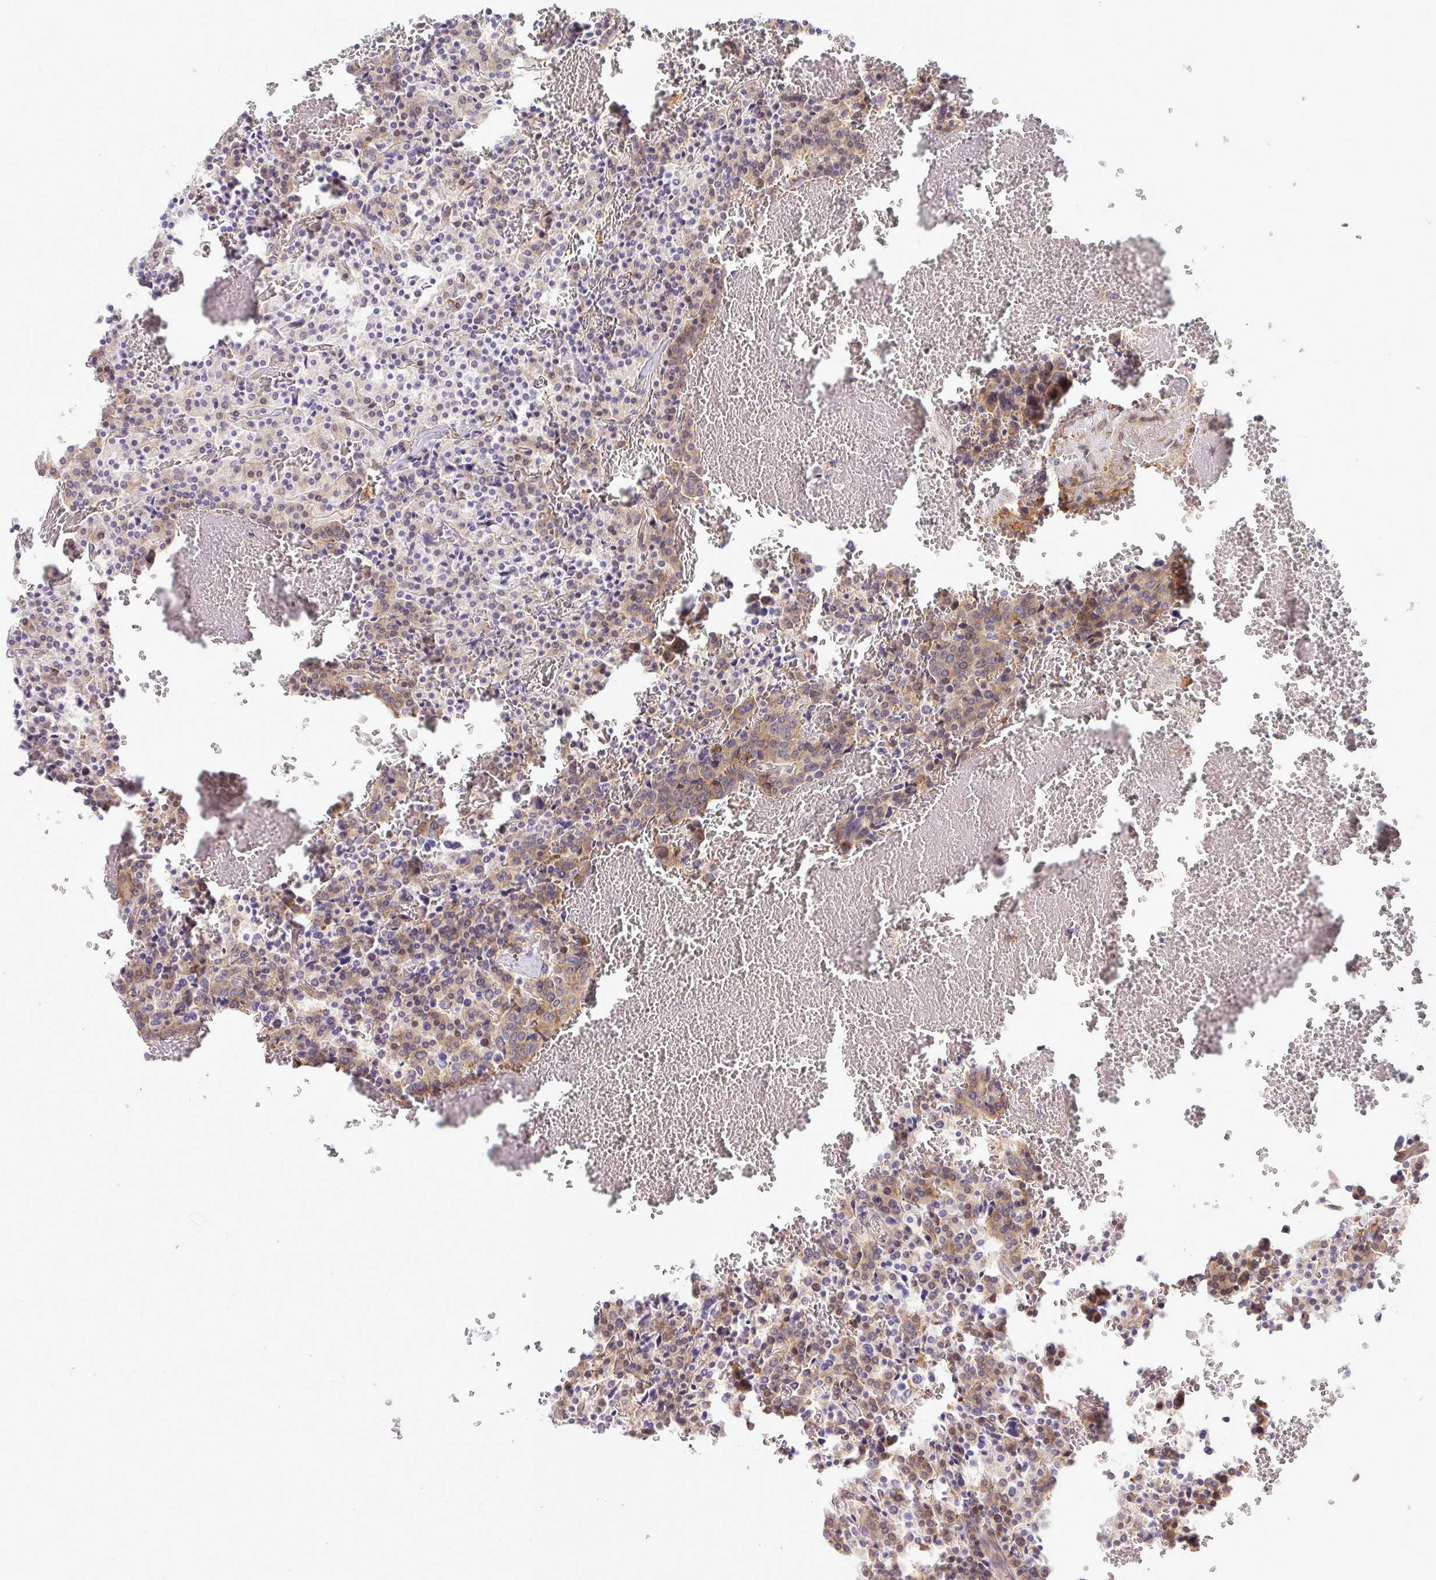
{"staining": {"intensity": "weak", "quantity": "25%-75%", "location": "cytoplasmic/membranous"}, "tissue": "carcinoid", "cell_type": "Tumor cells", "image_type": "cancer", "snomed": [{"axis": "morphology", "description": "Carcinoid, malignant, NOS"}, {"axis": "topography", "description": "Lung"}], "caption": "A histopathology image of carcinoid (malignant) stained for a protein reveals weak cytoplasmic/membranous brown staining in tumor cells.", "gene": "SLC9A6", "patient": {"sex": "male", "age": 70}}